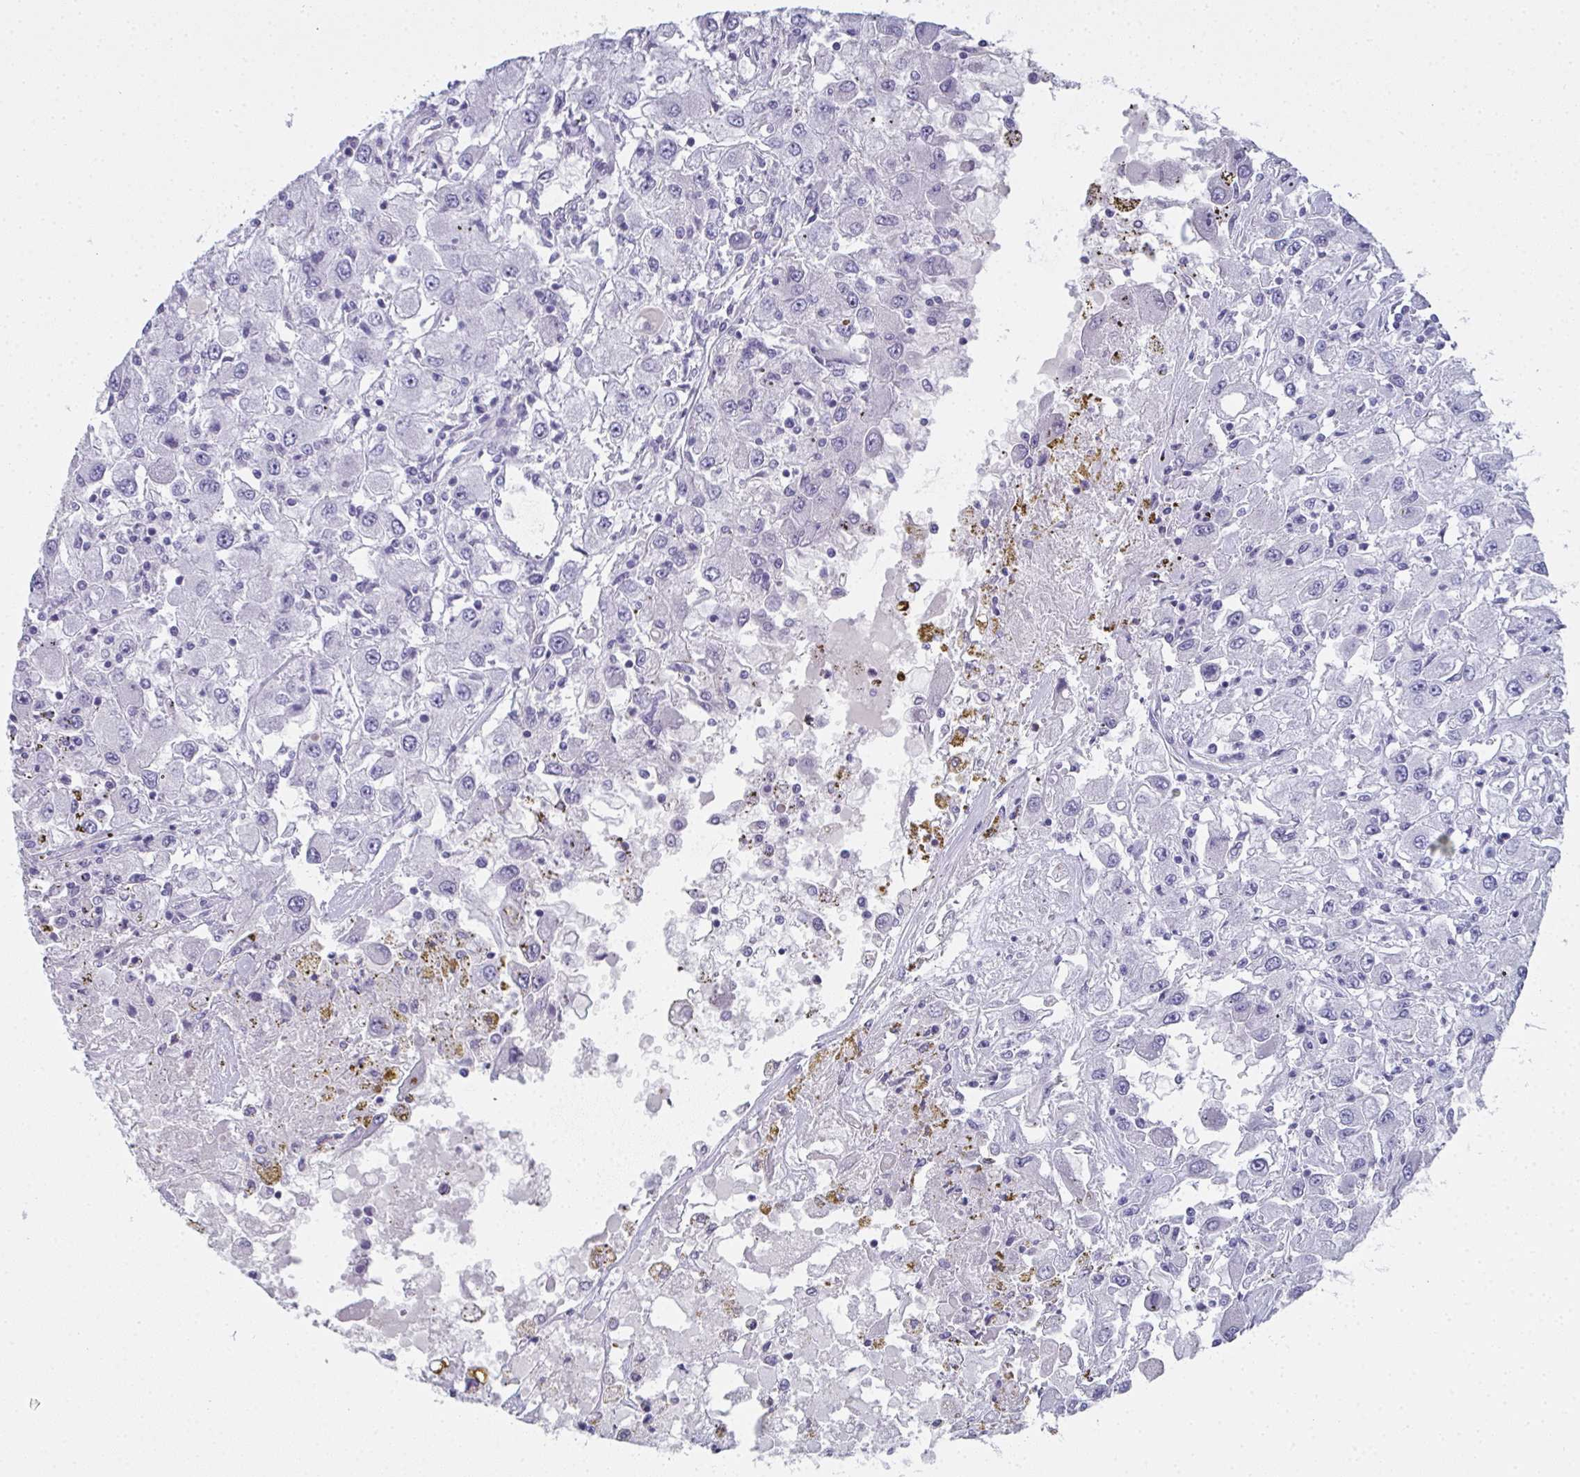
{"staining": {"intensity": "negative", "quantity": "none", "location": "none"}, "tissue": "renal cancer", "cell_type": "Tumor cells", "image_type": "cancer", "snomed": [{"axis": "morphology", "description": "Adenocarcinoma, NOS"}, {"axis": "topography", "description": "Kidney"}], "caption": "Immunohistochemistry (IHC) image of human renal cancer stained for a protein (brown), which shows no positivity in tumor cells. (Stains: DAB immunohistochemistry with hematoxylin counter stain, Microscopy: brightfield microscopy at high magnification).", "gene": "SLC36A2", "patient": {"sex": "female", "age": 67}}